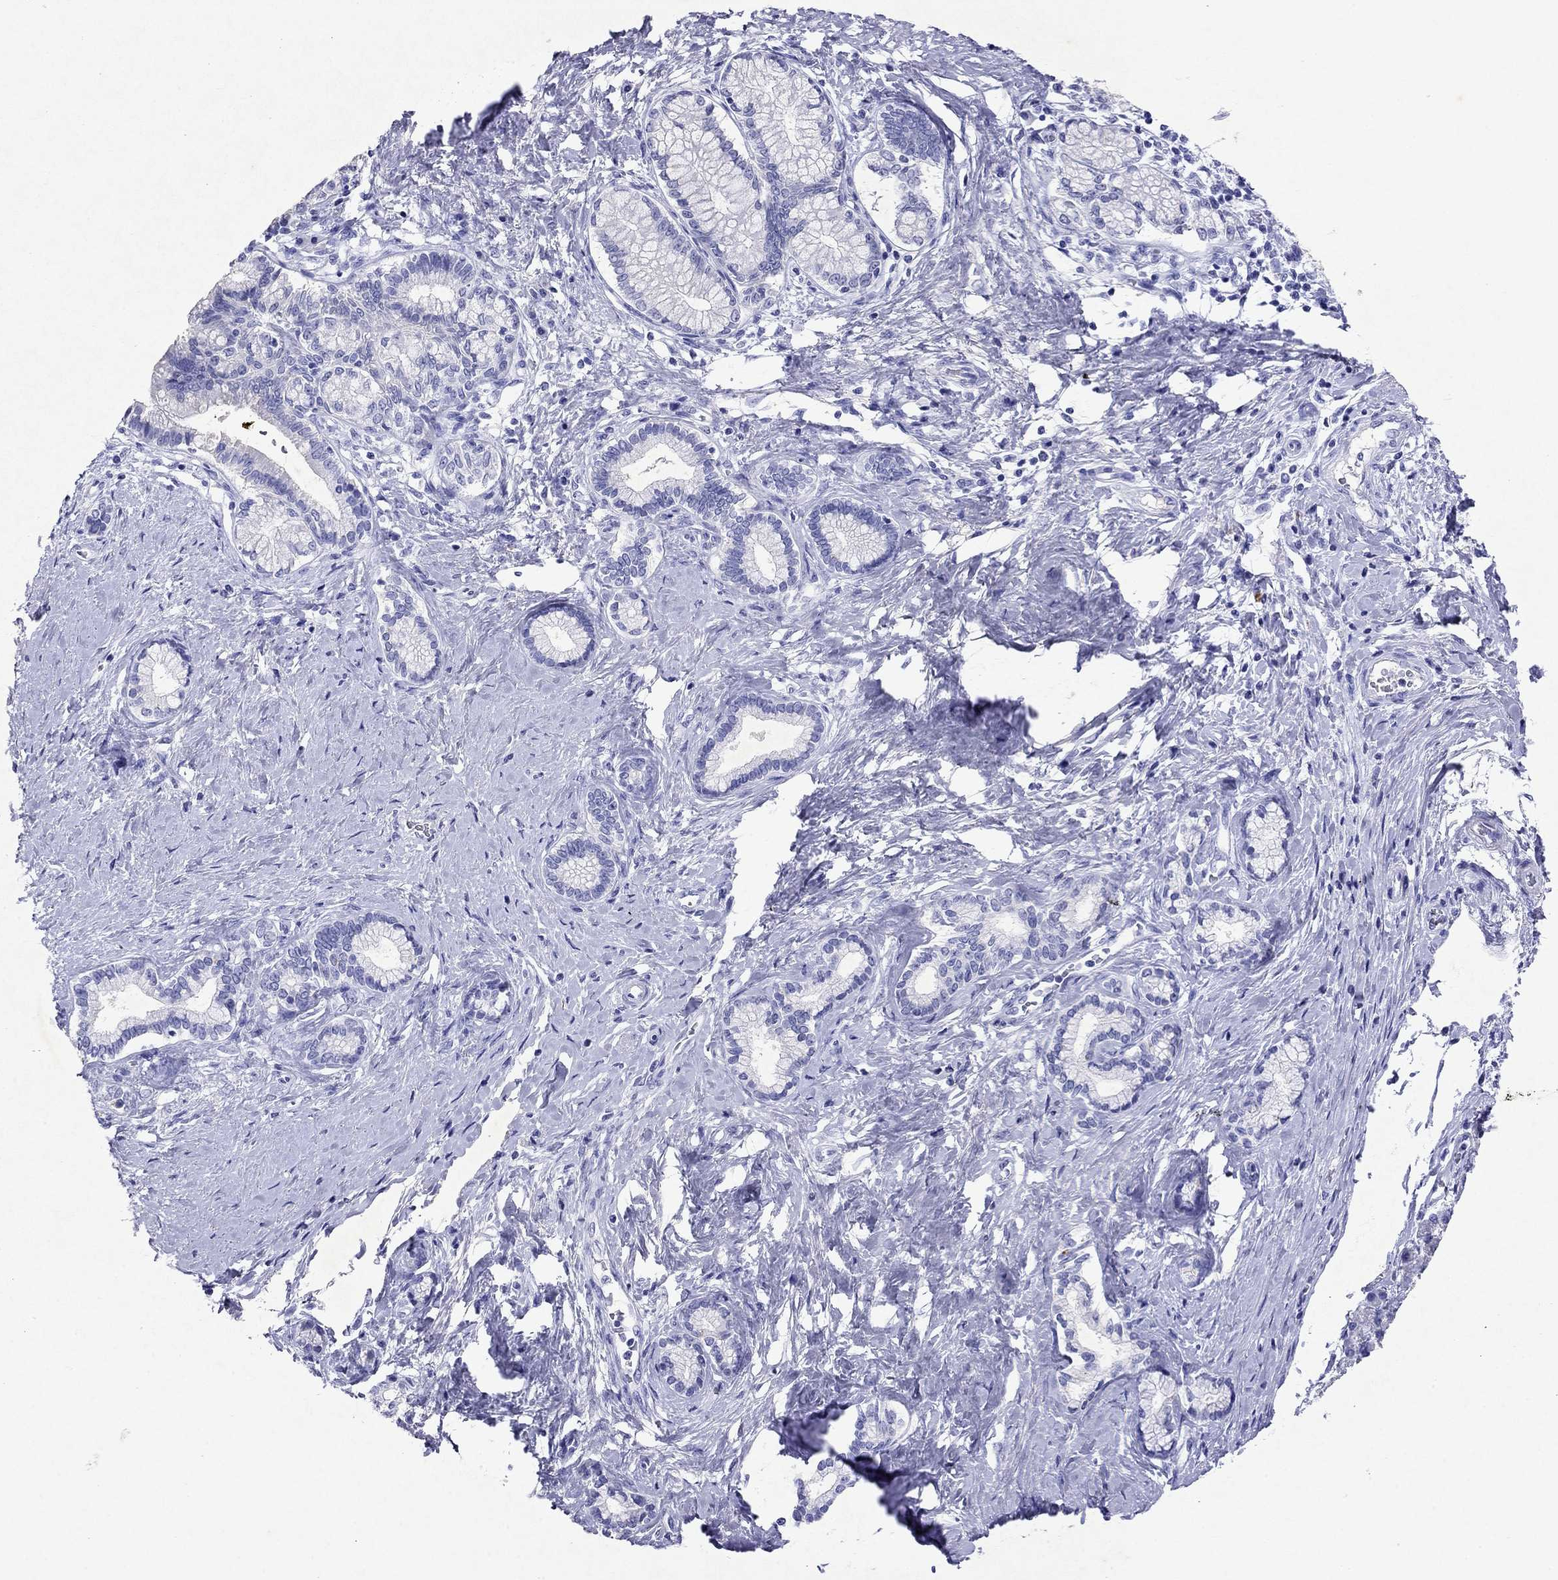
{"staining": {"intensity": "negative", "quantity": "none", "location": "none"}, "tissue": "pancreatic cancer", "cell_type": "Tumor cells", "image_type": "cancer", "snomed": [{"axis": "morphology", "description": "Adenocarcinoma, NOS"}, {"axis": "topography", "description": "Pancreas"}], "caption": "An IHC histopathology image of pancreatic cancer (adenocarcinoma) is shown. There is no staining in tumor cells of pancreatic cancer (adenocarcinoma). Brightfield microscopy of immunohistochemistry stained with DAB (3,3'-diaminobenzidine) (brown) and hematoxylin (blue), captured at high magnification.", "gene": "ARMC12", "patient": {"sex": "female", "age": 73}}